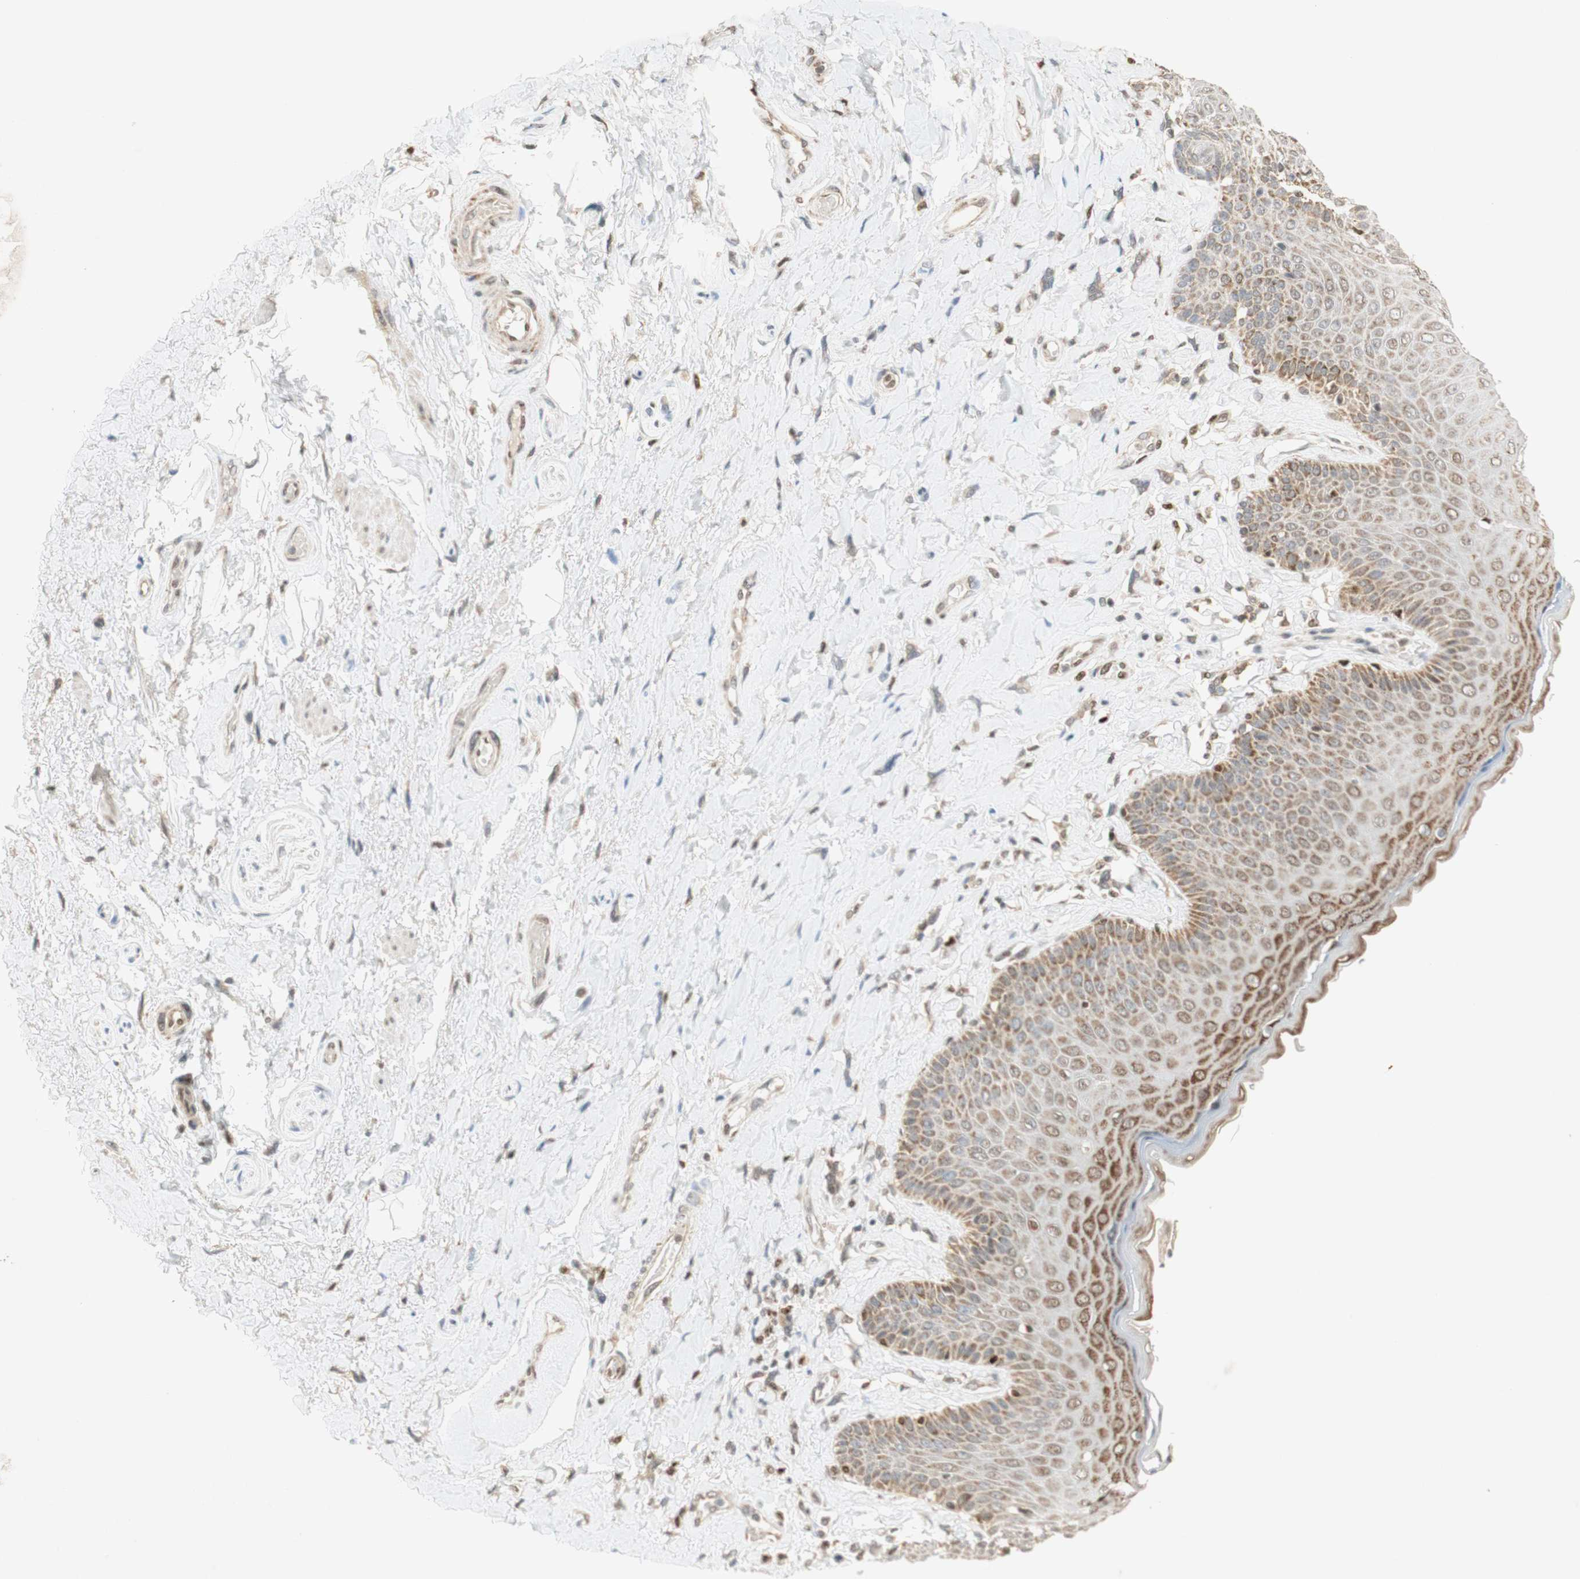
{"staining": {"intensity": "moderate", "quantity": "25%-75%", "location": "nuclear"}, "tissue": "skin", "cell_type": "Epidermal cells", "image_type": "normal", "snomed": [{"axis": "morphology", "description": "Normal tissue, NOS"}, {"axis": "topography", "description": "Anal"}], "caption": "DAB (3,3'-diaminobenzidine) immunohistochemical staining of unremarkable skin displays moderate nuclear protein staining in about 25%-75% of epidermal cells. (DAB (3,3'-diaminobenzidine) IHC, brown staining for protein, blue staining for nuclei).", "gene": "DNMT3A", "patient": {"sex": "male", "age": 69}}